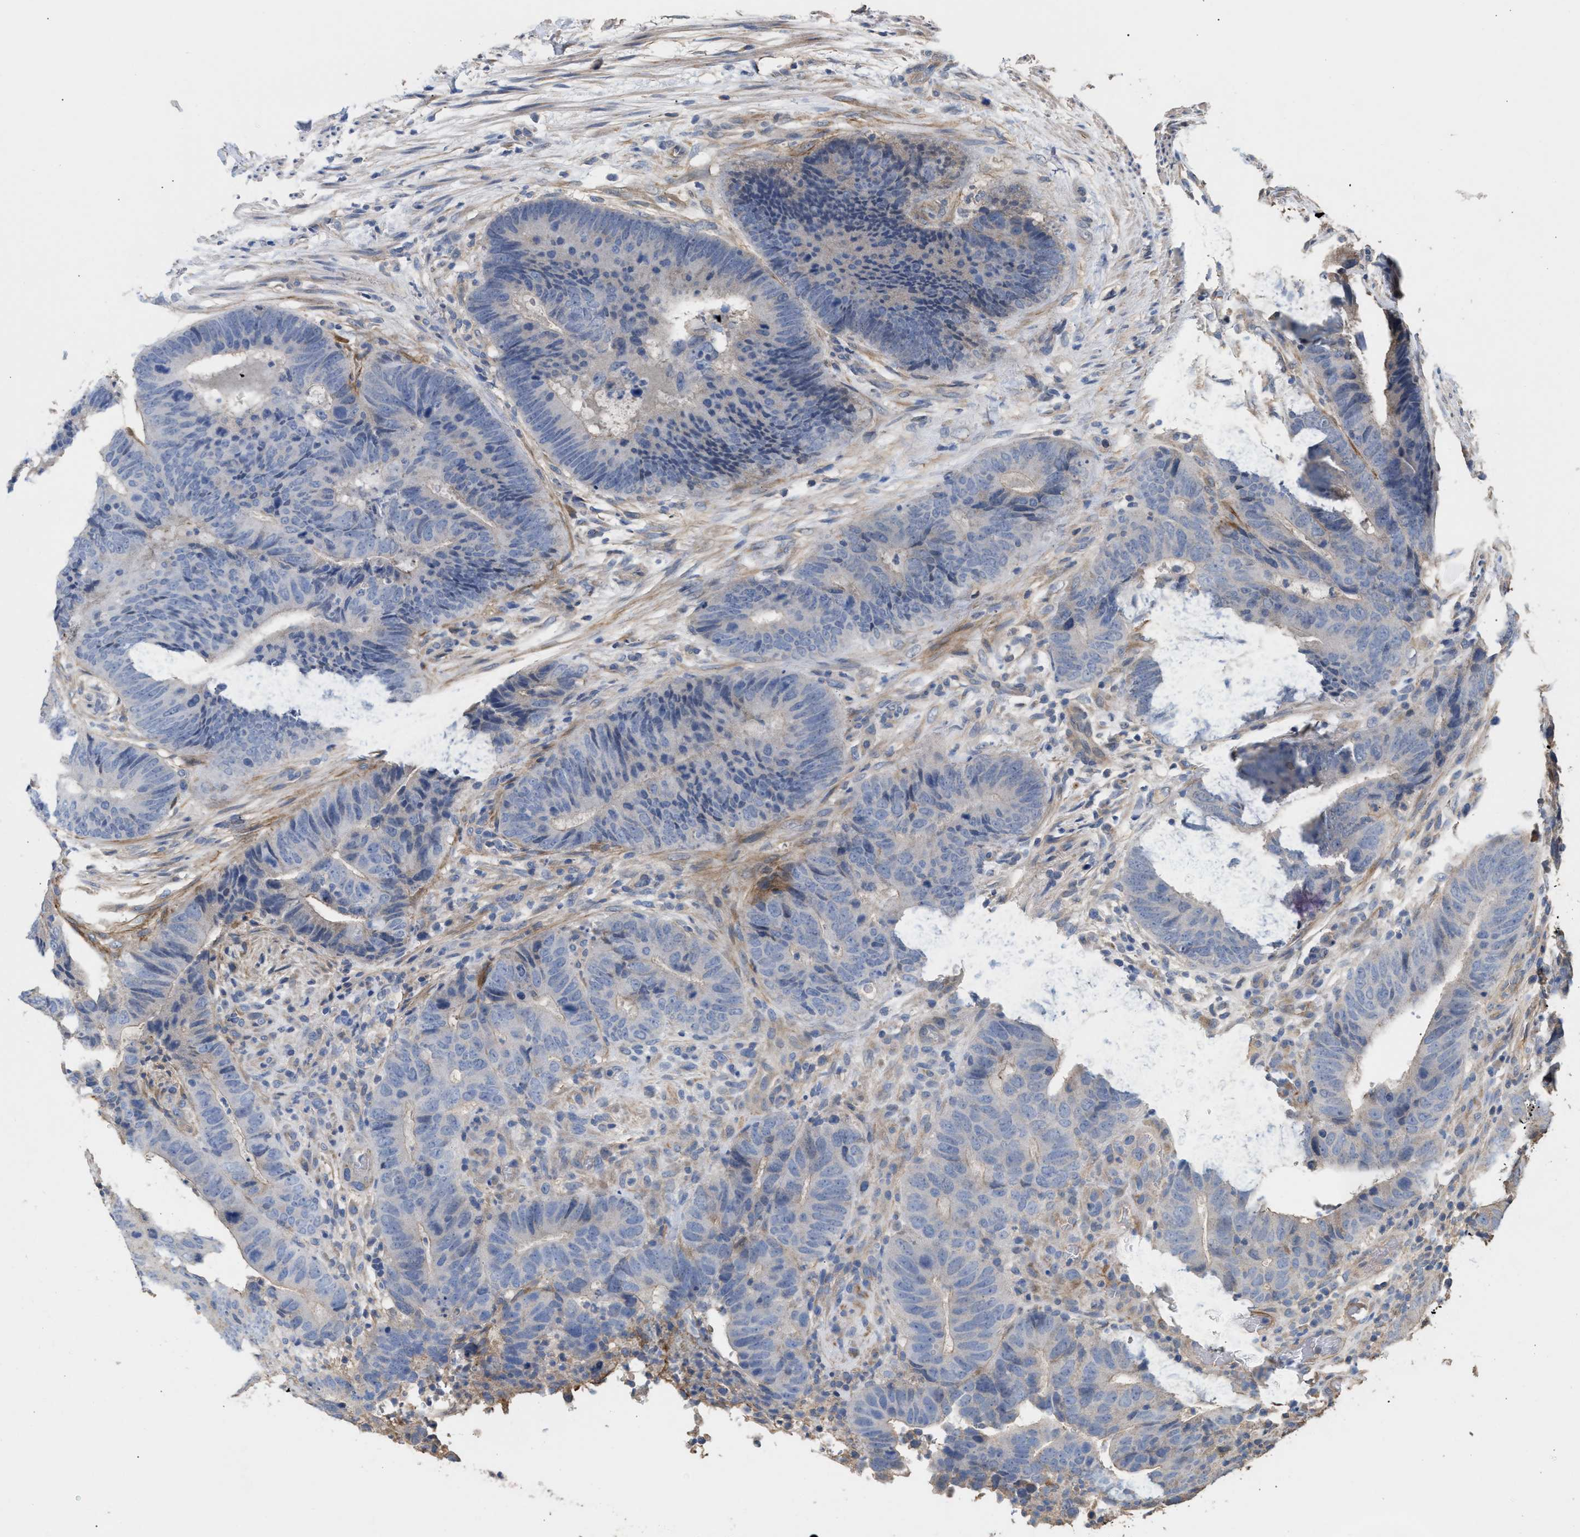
{"staining": {"intensity": "negative", "quantity": "none", "location": "none"}, "tissue": "colorectal cancer", "cell_type": "Tumor cells", "image_type": "cancer", "snomed": [{"axis": "morphology", "description": "Adenocarcinoma, NOS"}, {"axis": "topography", "description": "Colon"}], "caption": "Immunohistochemistry histopathology image of human colorectal cancer (adenocarcinoma) stained for a protein (brown), which exhibits no positivity in tumor cells. (Stains: DAB (3,3'-diaminobenzidine) immunohistochemistry with hematoxylin counter stain, Microscopy: brightfield microscopy at high magnification).", "gene": "HTRA3", "patient": {"sex": "male", "age": 56}}